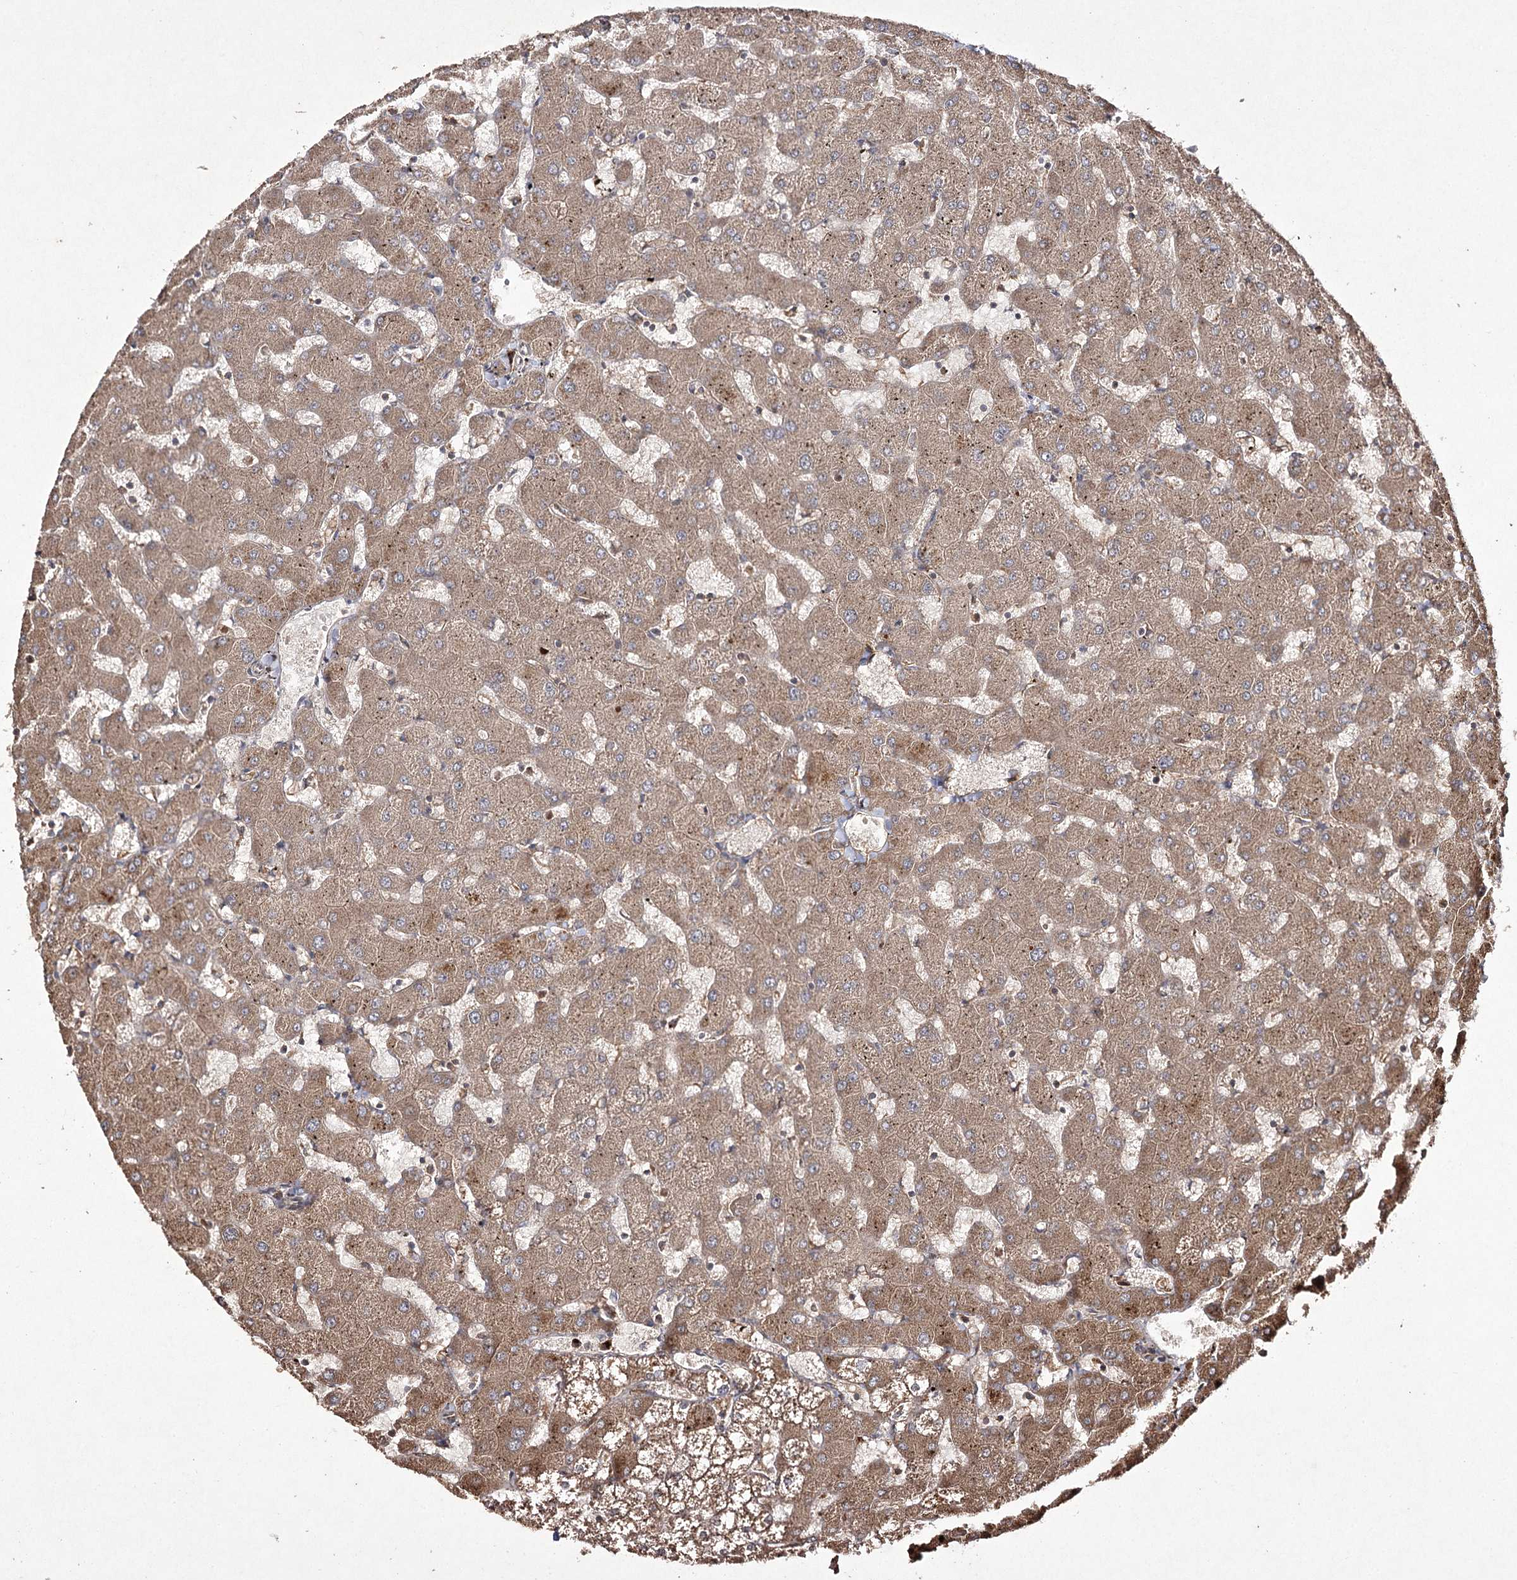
{"staining": {"intensity": "moderate", "quantity": ">75%", "location": "cytoplasmic/membranous"}, "tissue": "liver", "cell_type": "Cholangiocytes", "image_type": "normal", "snomed": [{"axis": "morphology", "description": "Normal tissue, NOS"}, {"axis": "topography", "description": "Liver"}], "caption": "Protein staining displays moderate cytoplasmic/membranous positivity in approximately >75% of cholangiocytes in unremarkable liver. (DAB = brown stain, brightfield microscopy at high magnification).", "gene": "FANCL", "patient": {"sex": "female", "age": 63}}